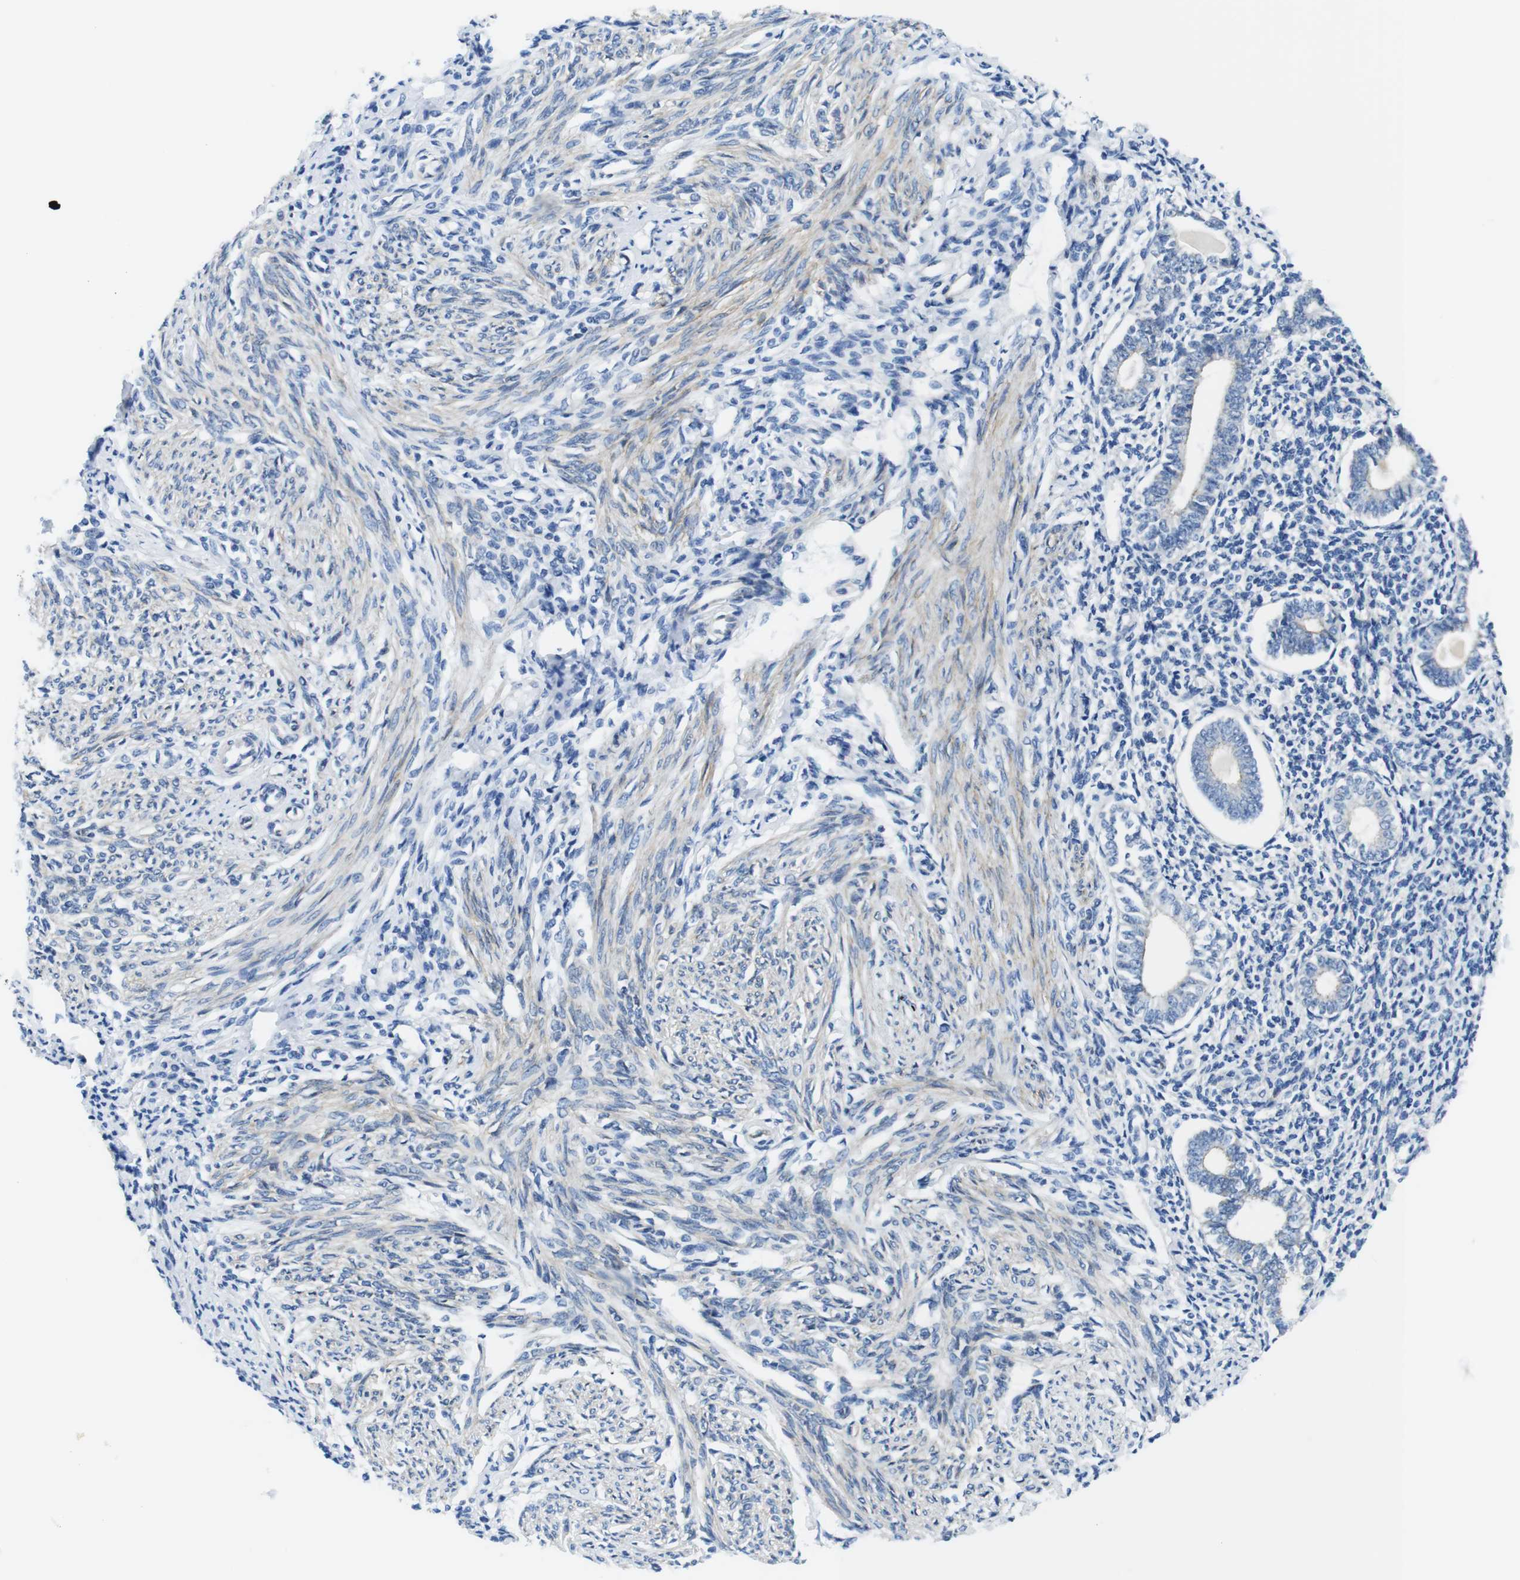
{"staining": {"intensity": "negative", "quantity": "none", "location": "none"}, "tissue": "endometrium", "cell_type": "Cells in endometrial stroma", "image_type": "normal", "snomed": [{"axis": "morphology", "description": "Normal tissue, NOS"}, {"axis": "topography", "description": "Endometrium"}], "caption": "The image shows no significant expression in cells in endometrial stroma of endometrium. The staining is performed using DAB (3,3'-diaminobenzidine) brown chromogen with nuclei counter-stained in using hematoxylin.", "gene": "CDH8", "patient": {"sex": "female", "age": 71}}